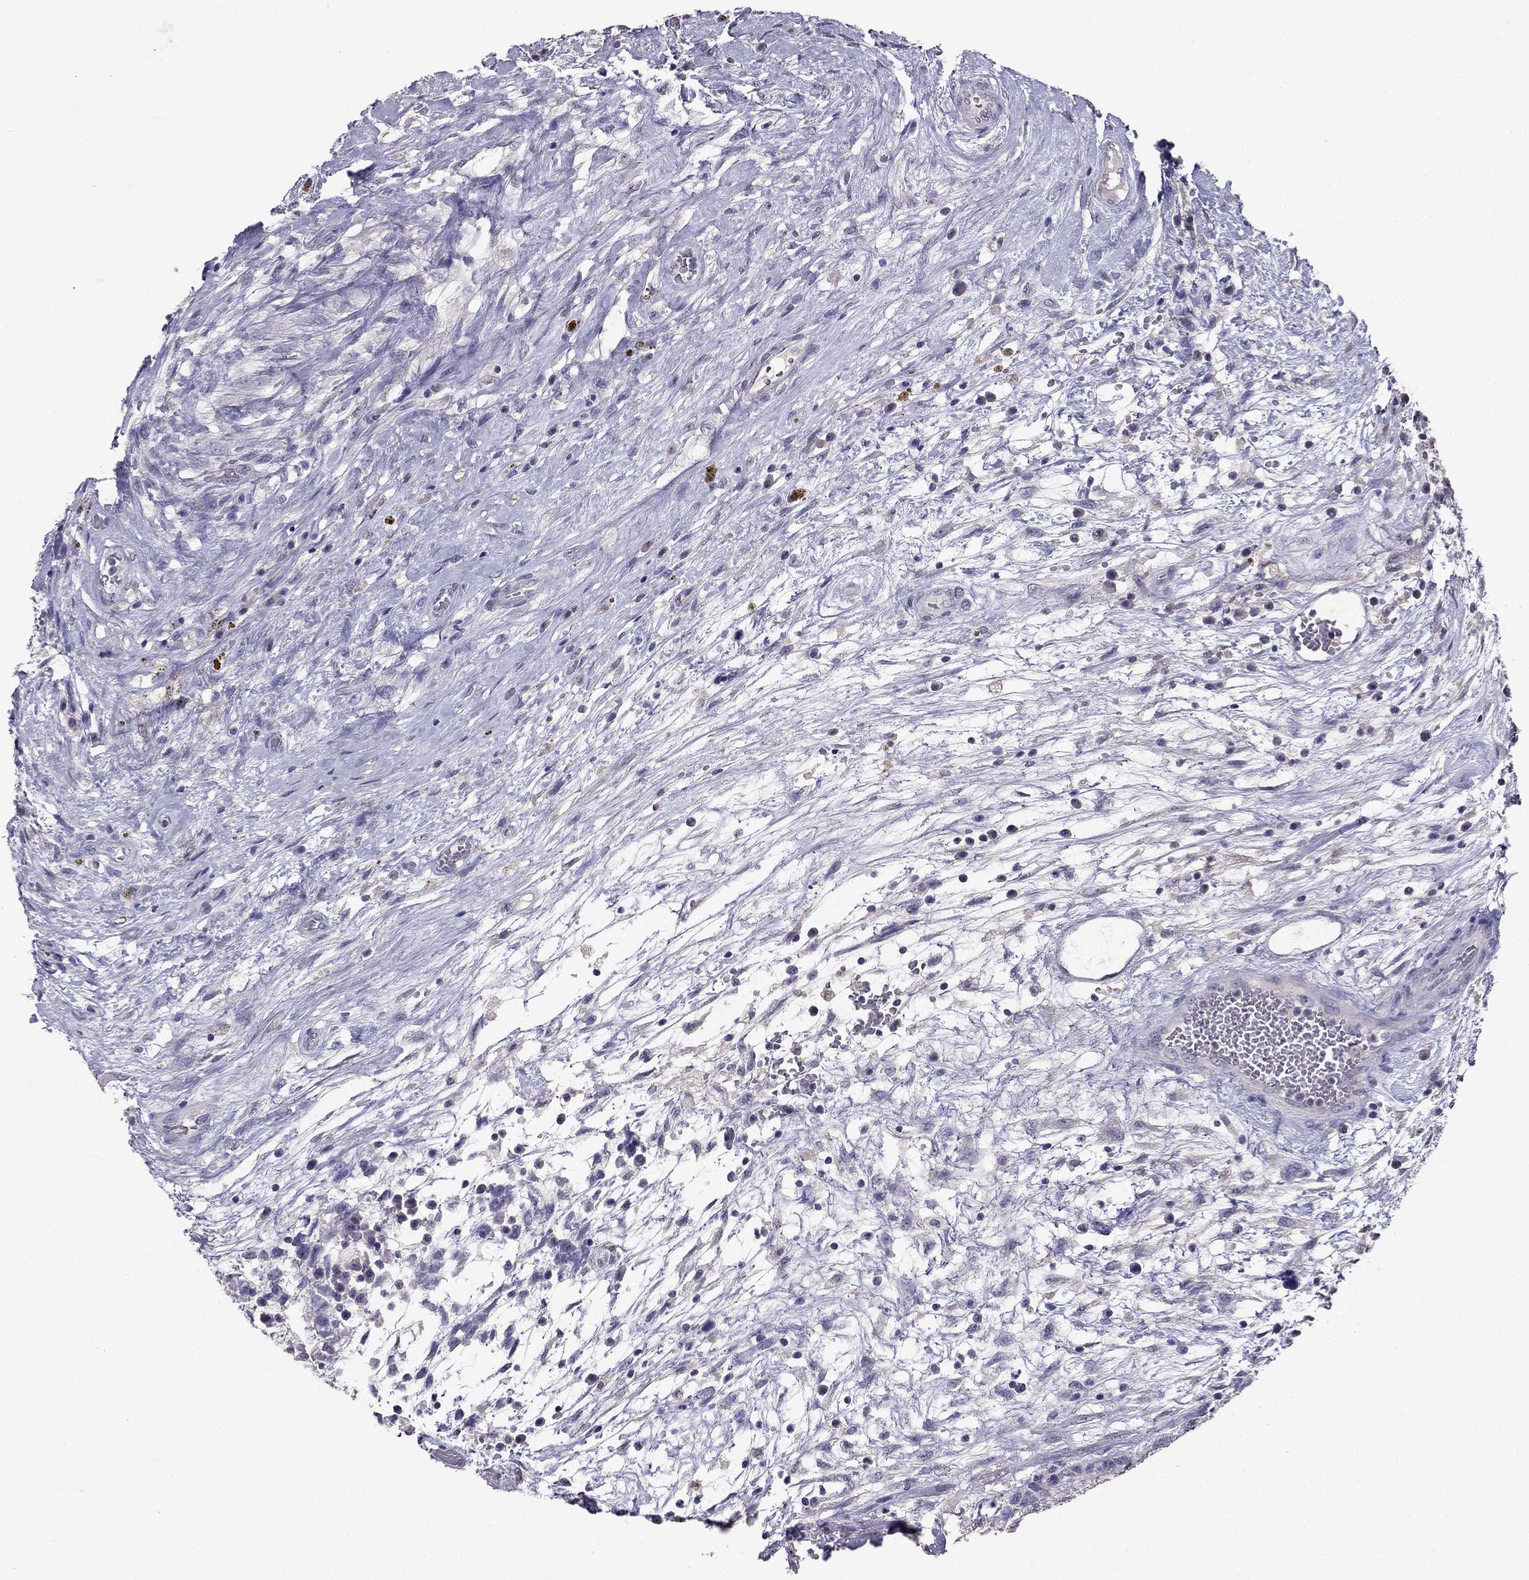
{"staining": {"intensity": "negative", "quantity": "none", "location": "none"}, "tissue": "testis cancer", "cell_type": "Tumor cells", "image_type": "cancer", "snomed": [{"axis": "morphology", "description": "Normal tissue, NOS"}, {"axis": "morphology", "description": "Carcinoma, Embryonal, NOS"}, {"axis": "topography", "description": "Testis"}, {"axis": "topography", "description": "Epididymis"}], "caption": "The photomicrograph shows no significant positivity in tumor cells of testis cancer (embryonal carcinoma).", "gene": "SCG5", "patient": {"sex": "male", "age": 32}}